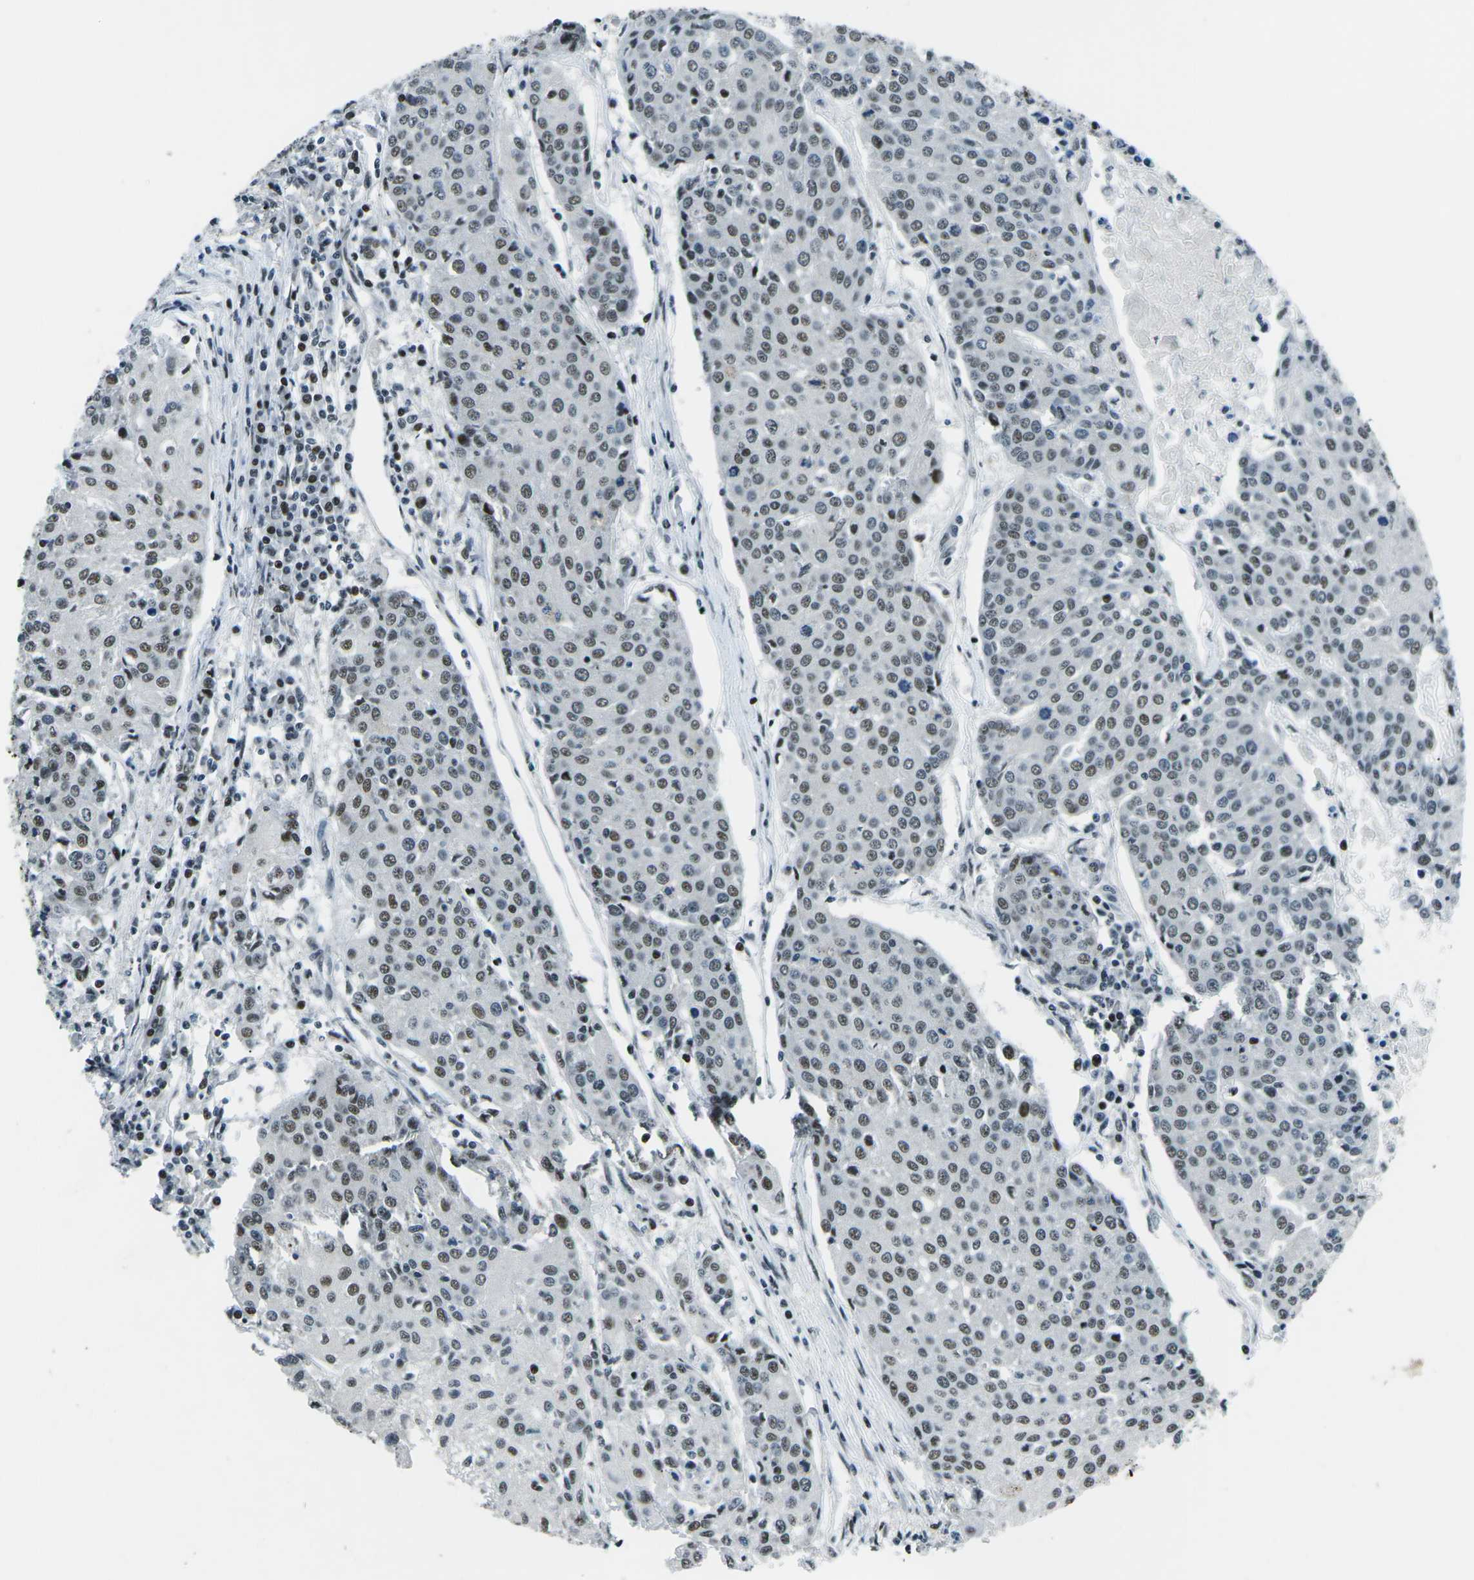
{"staining": {"intensity": "weak", "quantity": "25%-75%", "location": "nuclear"}, "tissue": "urothelial cancer", "cell_type": "Tumor cells", "image_type": "cancer", "snomed": [{"axis": "morphology", "description": "Urothelial carcinoma, High grade"}, {"axis": "topography", "description": "Urinary bladder"}], "caption": "A high-resolution histopathology image shows immunohistochemistry (IHC) staining of urothelial cancer, which reveals weak nuclear positivity in approximately 25%-75% of tumor cells. (brown staining indicates protein expression, while blue staining denotes nuclei).", "gene": "RBL2", "patient": {"sex": "female", "age": 85}}